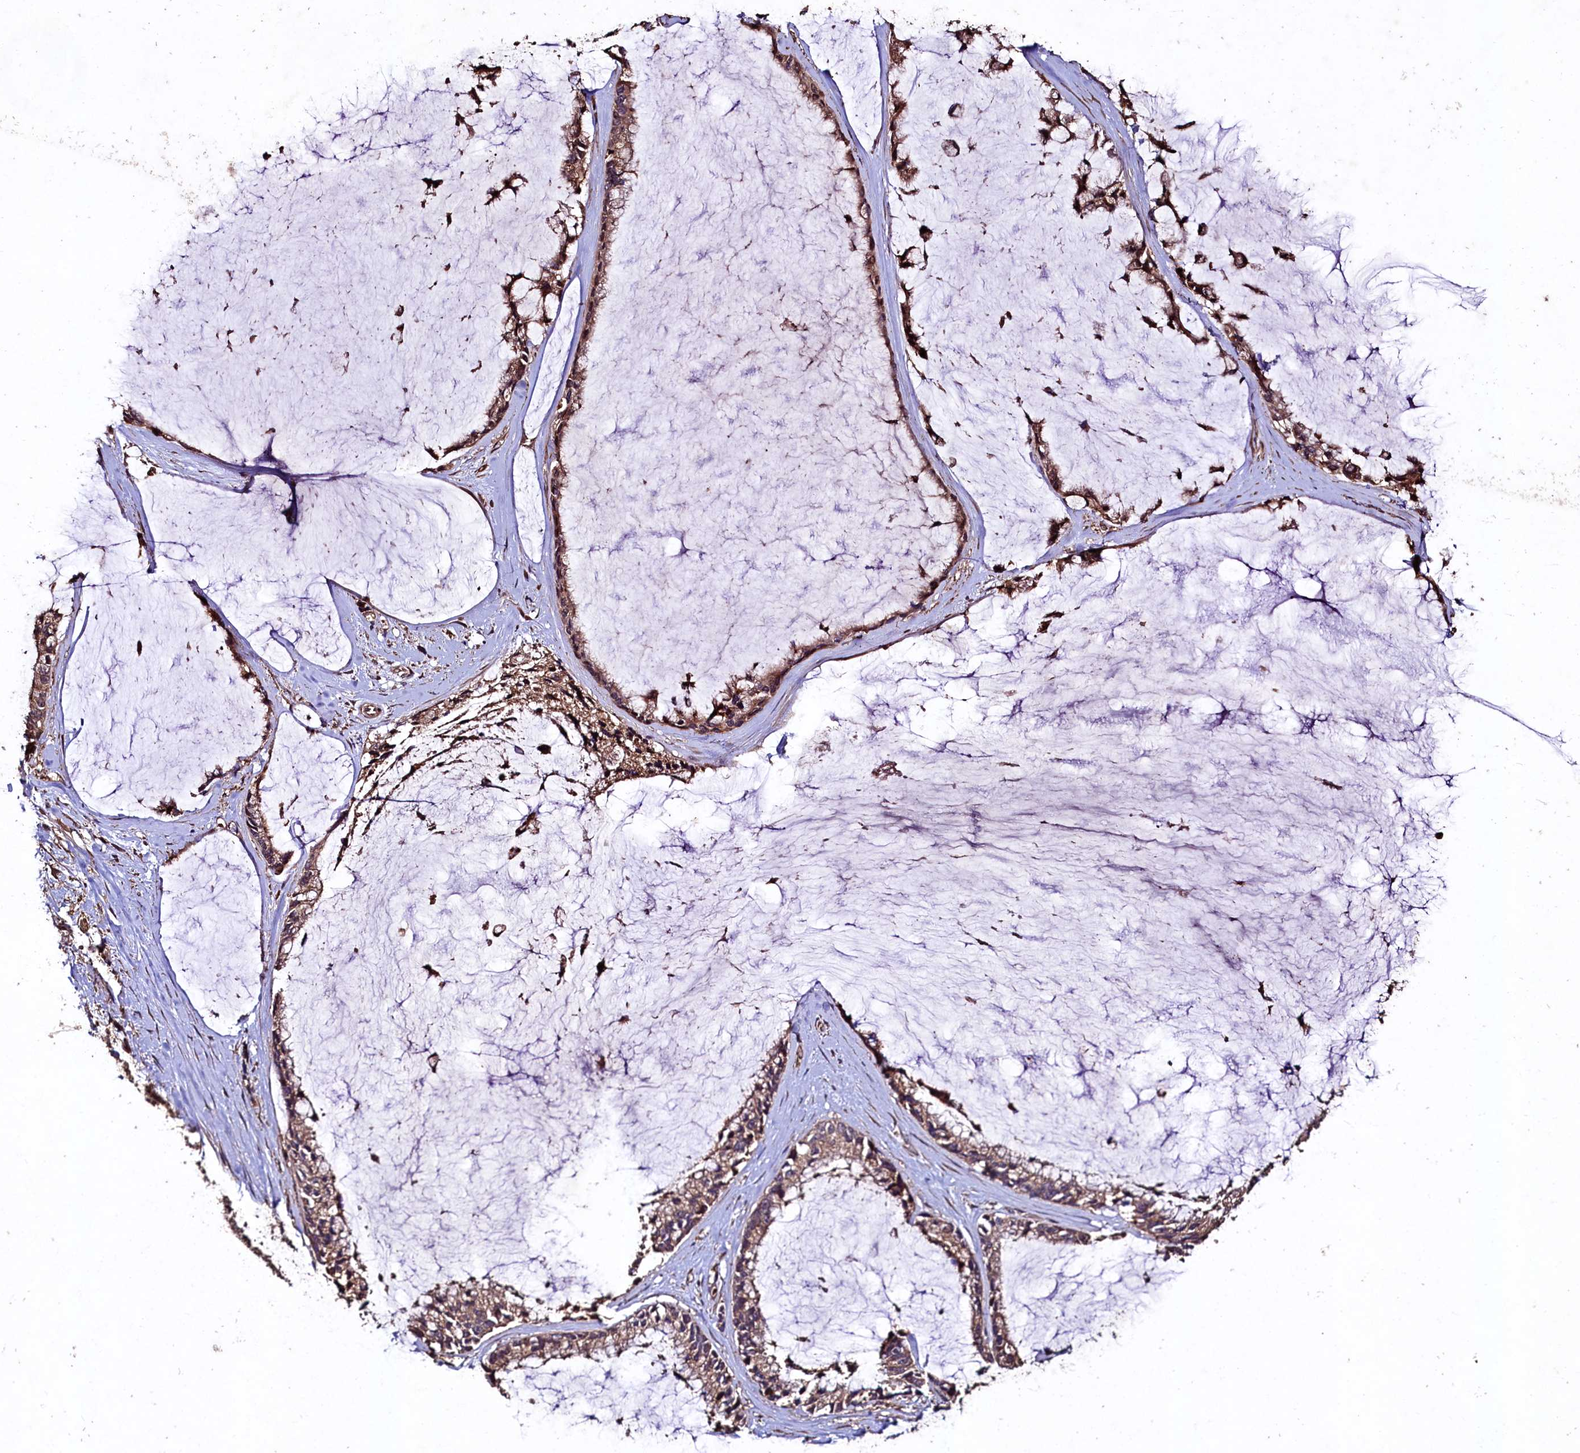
{"staining": {"intensity": "moderate", "quantity": ">75%", "location": "cytoplasmic/membranous"}, "tissue": "ovarian cancer", "cell_type": "Tumor cells", "image_type": "cancer", "snomed": [{"axis": "morphology", "description": "Cystadenocarcinoma, mucinous, NOS"}, {"axis": "topography", "description": "Ovary"}], "caption": "The photomicrograph displays staining of ovarian cancer (mucinous cystadenocarcinoma), revealing moderate cytoplasmic/membranous protein expression (brown color) within tumor cells. Immunohistochemistry (ihc) stains the protein of interest in brown and the nuclei are stained blue.", "gene": "TMEM98", "patient": {"sex": "female", "age": 39}}